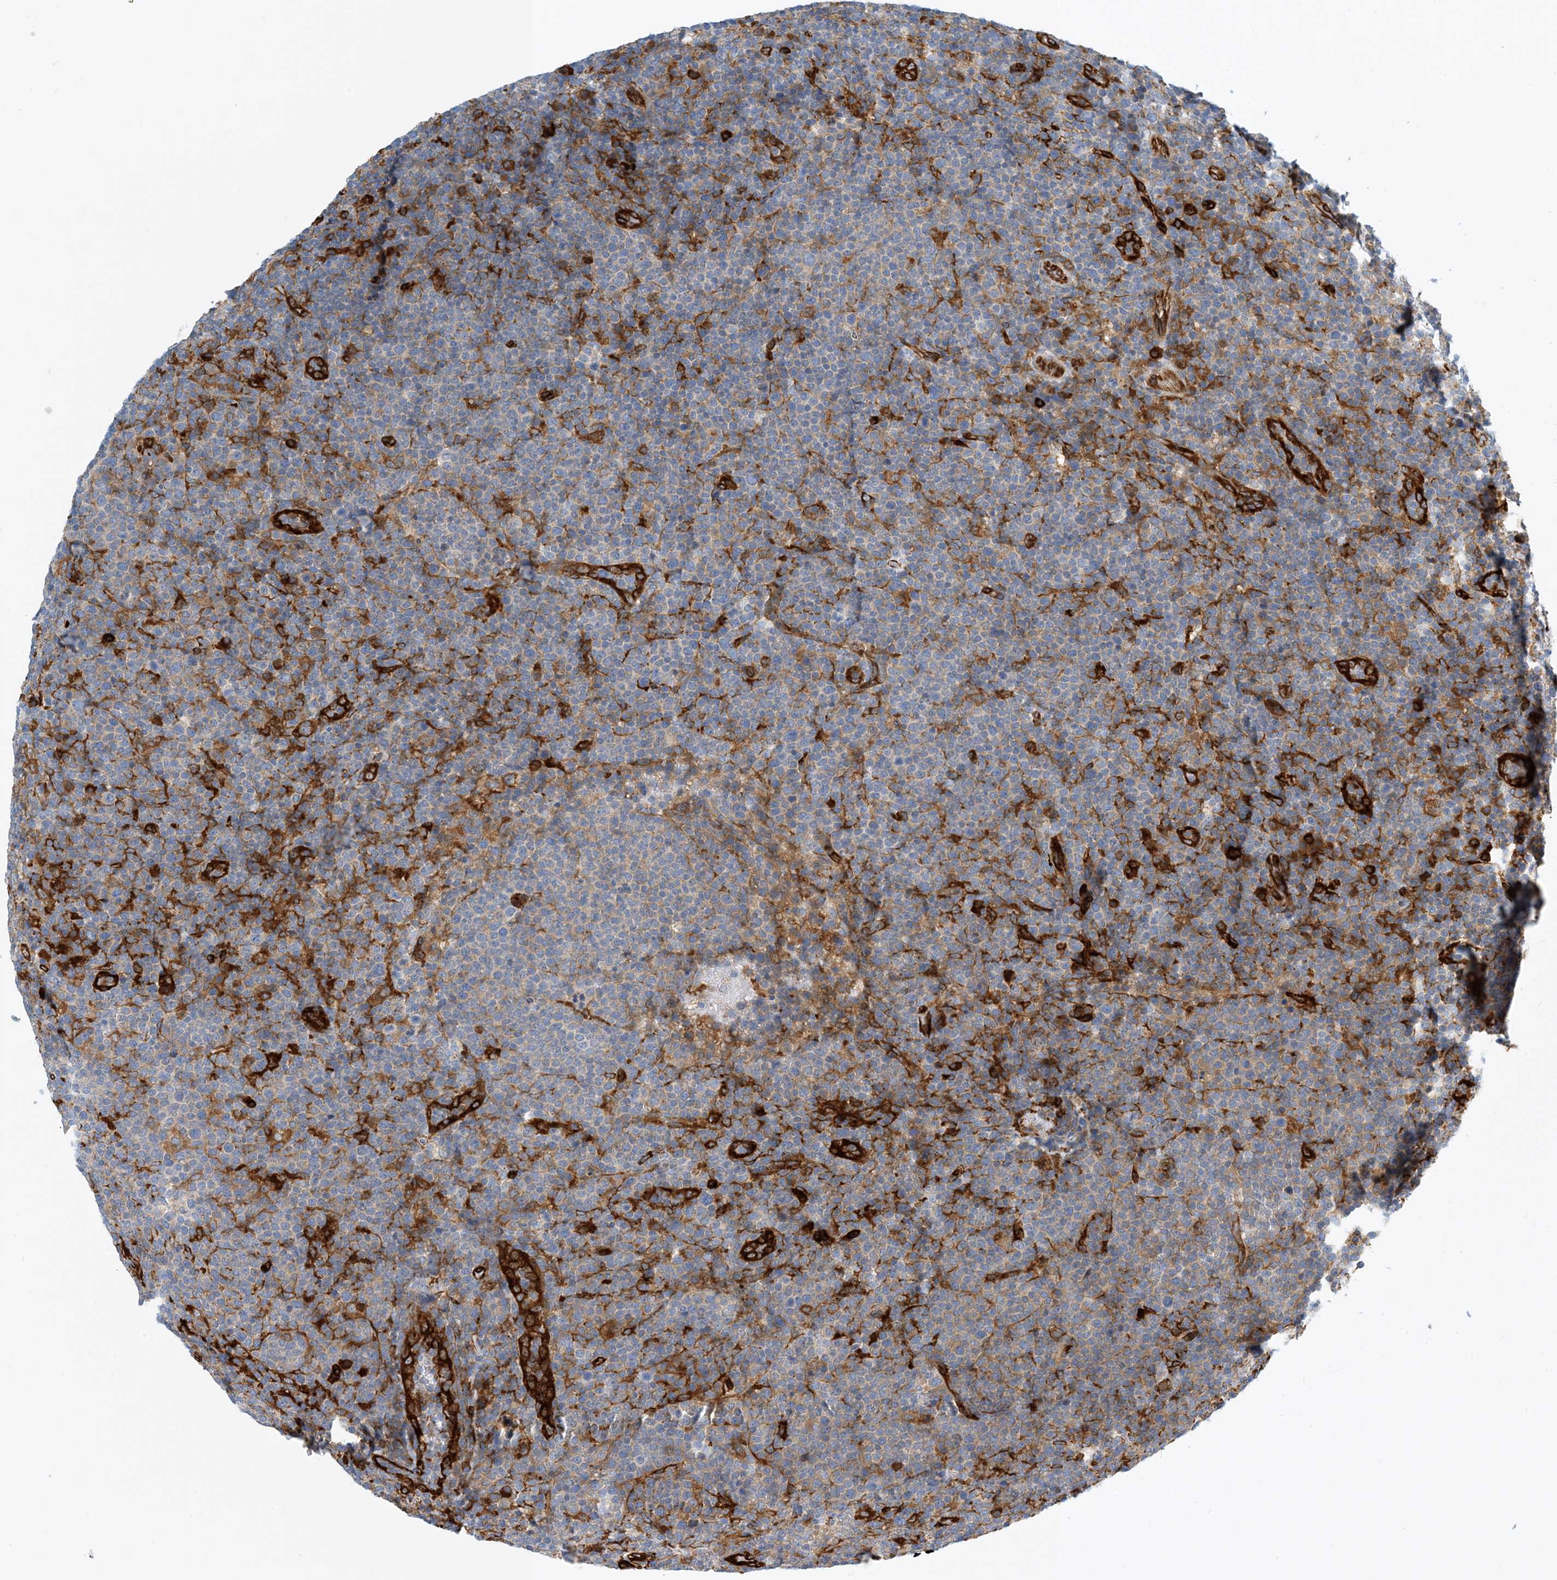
{"staining": {"intensity": "weak", "quantity": "<25%", "location": "cytoplasmic/membranous"}, "tissue": "lymphoma", "cell_type": "Tumor cells", "image_type": "cancer", "snomed": [{"axis": "morphology", "description": "Malignant lymphoma, non-Hodgkin's type, High grade"}, {"axis": "topography", "description": "Lymph node"}], "caption": "A photomicrograph of malignant lymphoma, non-Hodgkin's type (high-grade) stained for a protein displays no brown staining in tumor cells.", "gene": "PCDHA2", "patient": {"sex": "male", "age": 61}}